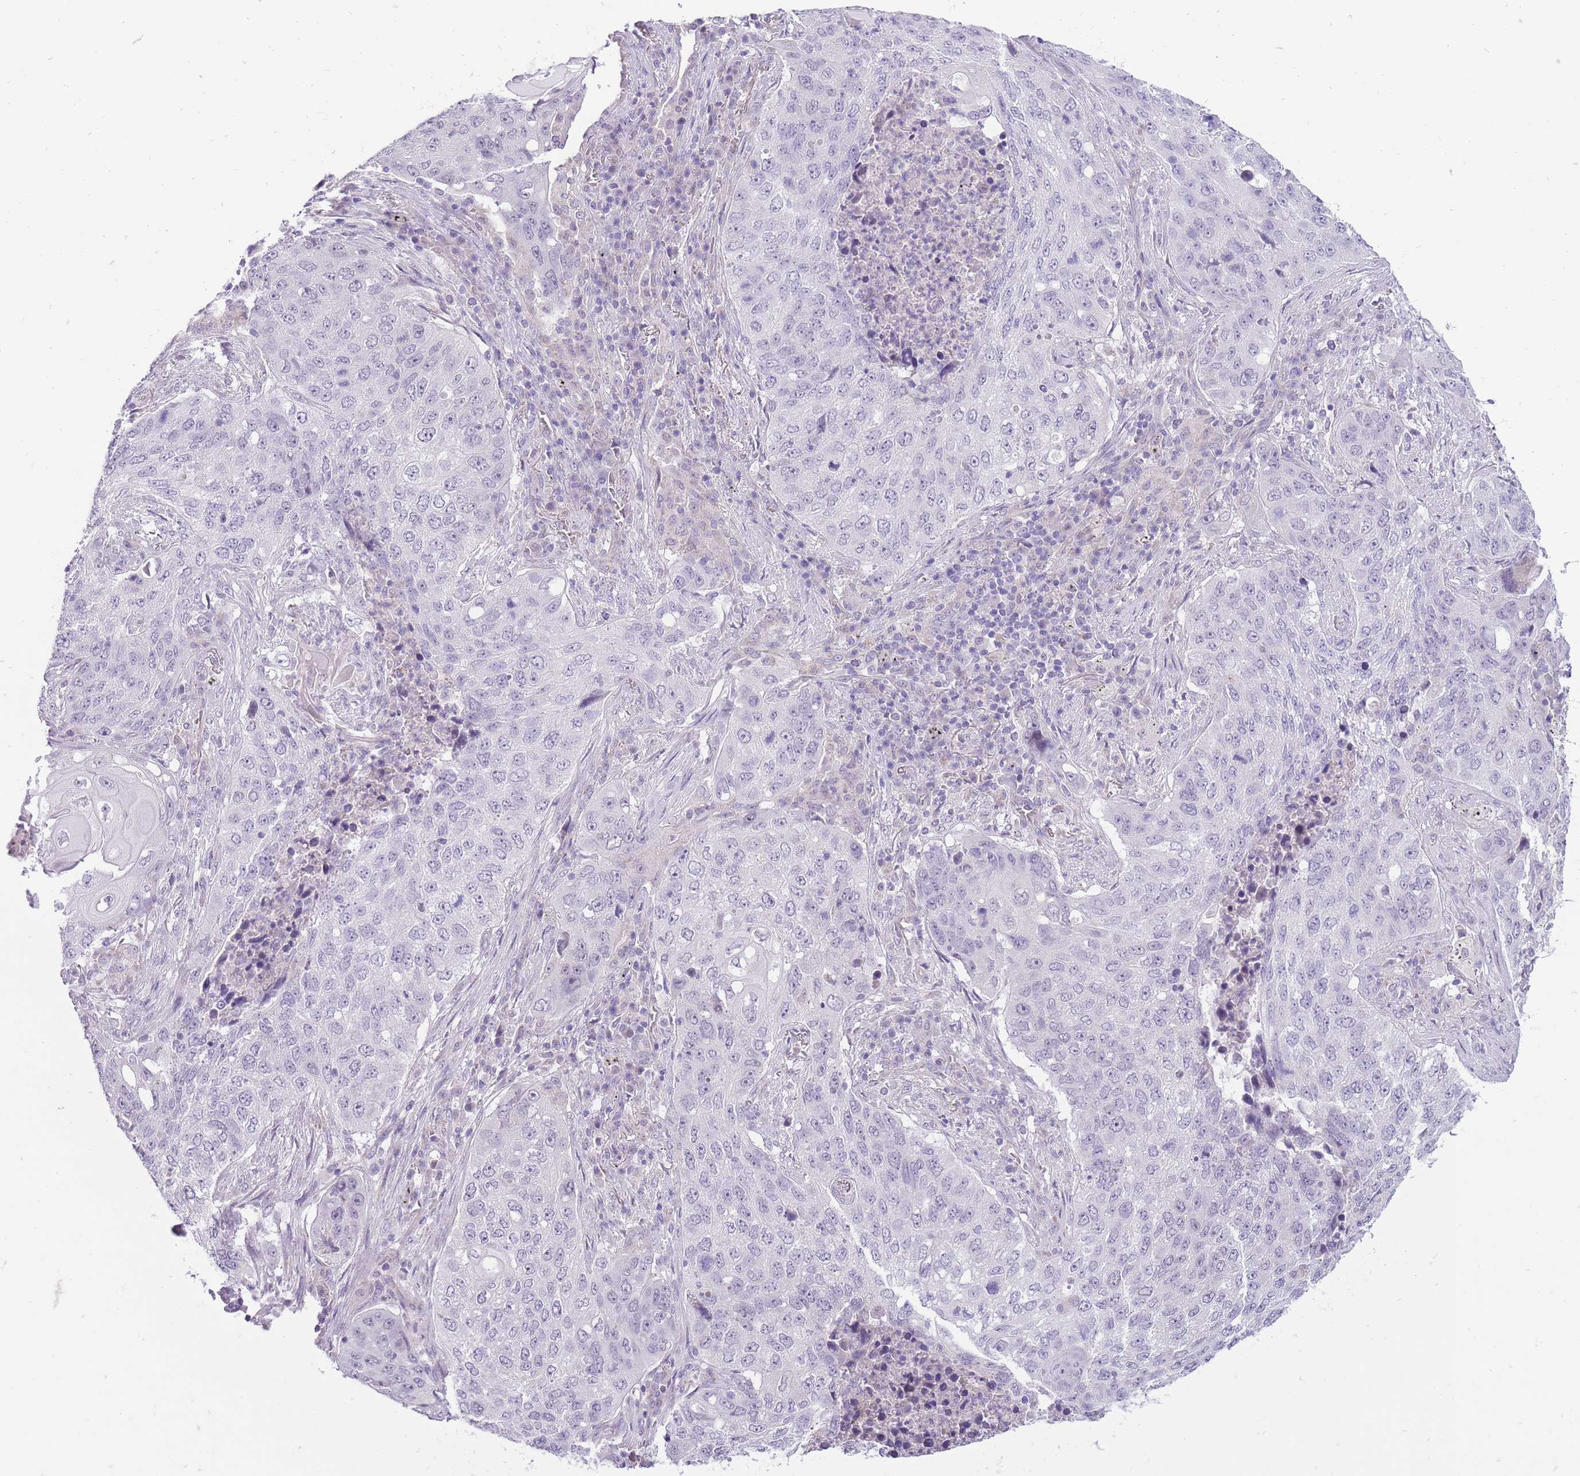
{"staining": {"intensity": "negative", "quantity": "none", "location": "none"}, "tissue": "lung cancer", "cell_type": "Tumor cells", "image_type": "cancer", "snomed": [{"axis": "morphology", "description": "Squamous cell carcinoma, NOS"}, {"axis": "topography", "description": "Lung"}], "caption": "A high-resolution histopathology image shows immunohistochemistry staining of lung cancer, which demonstrates no significant staining in tumor cells.", "gene": "ERICH4", "patient": {"sex": "female", "age": 63}}